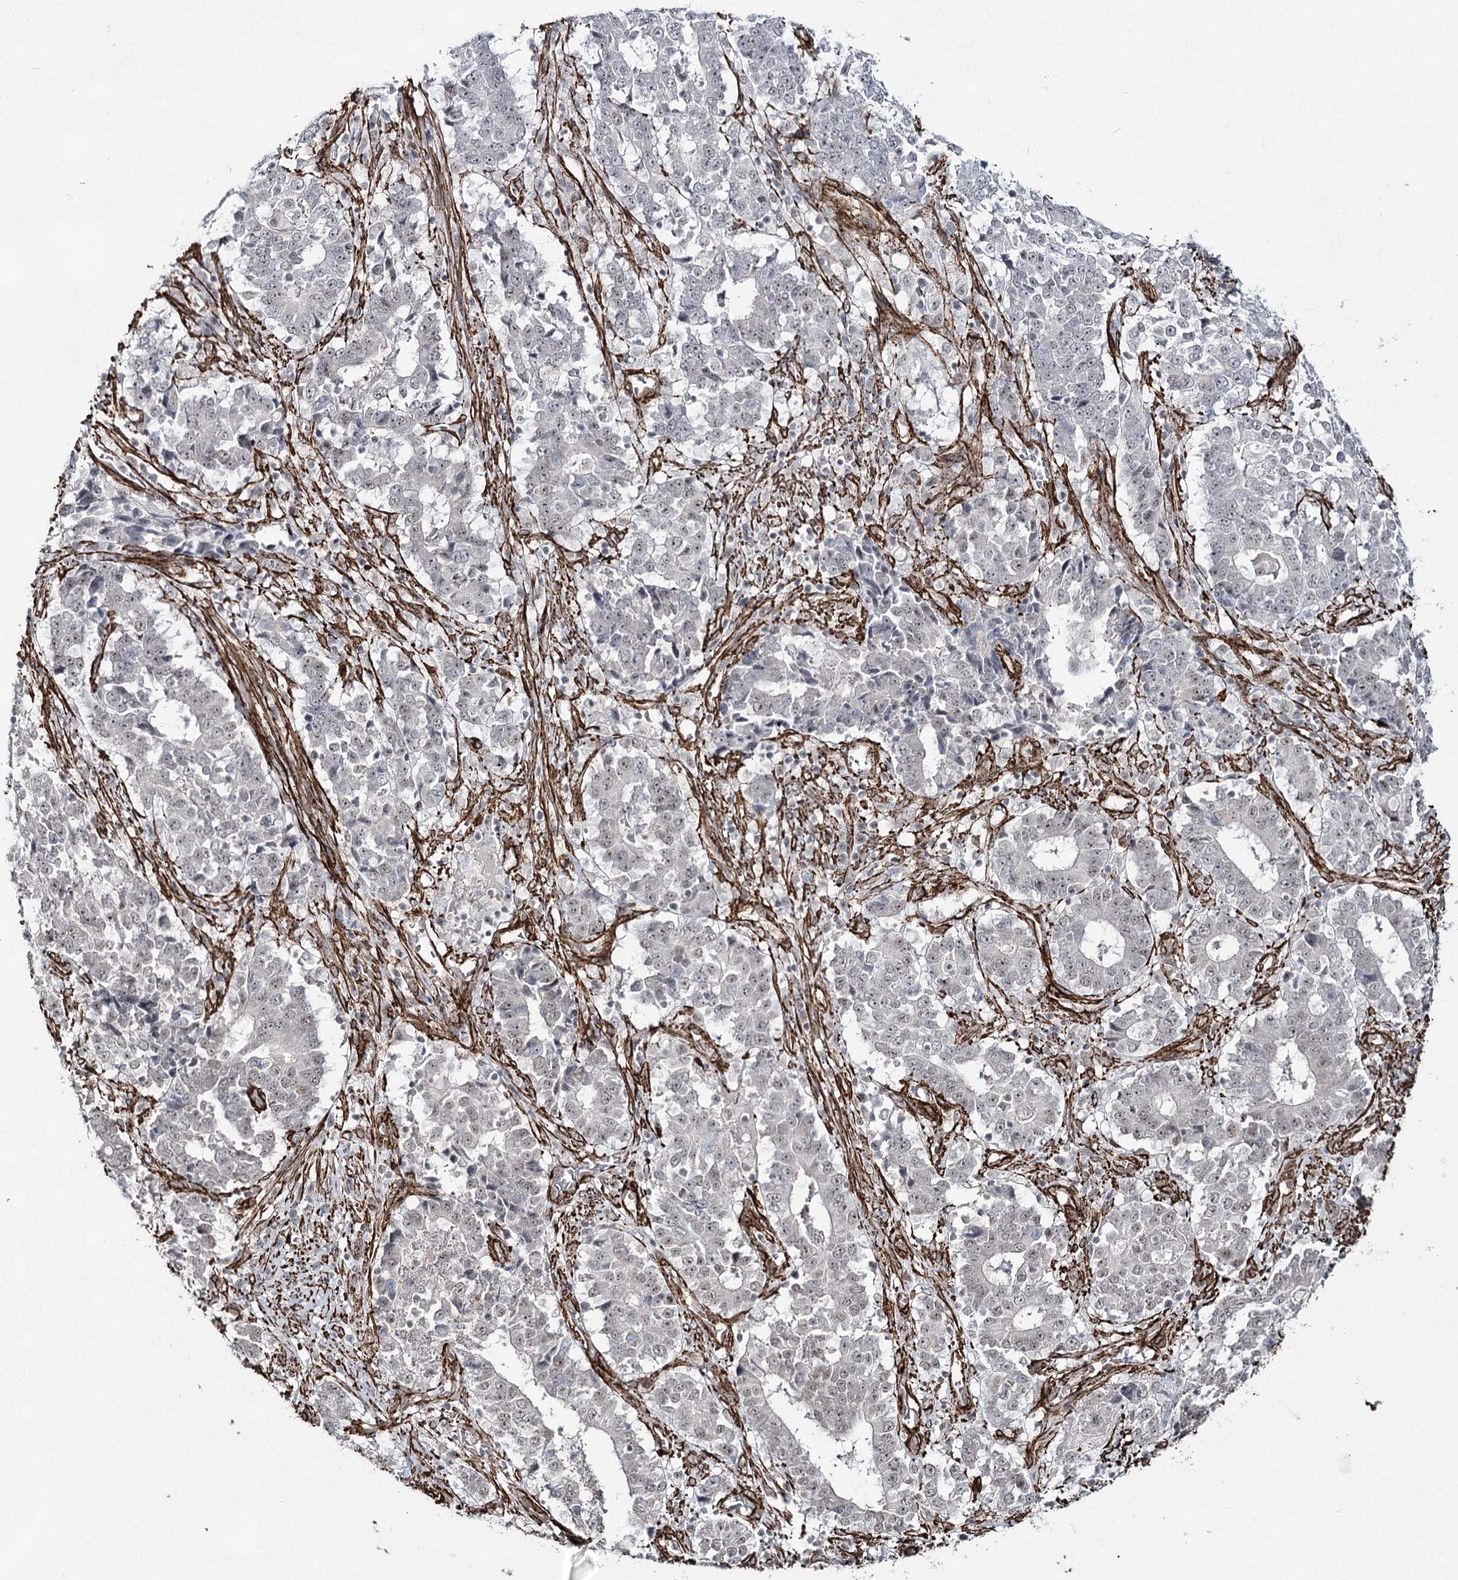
{"staining": {"intensity": "negative", "quantity": "none", "location": "none"}, "tissue": "stomach cancer", "cell_type": "Tumor cells", "image_type": "cancer", "snomed": [{"axis": "morphology", "description": "Adenocarcinoma, NOS"}, {"axis": "topography", "description": "Stomach"}], "caption": "This photomicrograph is of adenocarcinoma (stomach) stained with immunohistochemistry (IHC) to label a protein in brown with the nuclei are counter-stained blue. There is no expression in tumor cells.", "gene": "CWF19L1", "patient": {"sex": "male", "age": 59}}